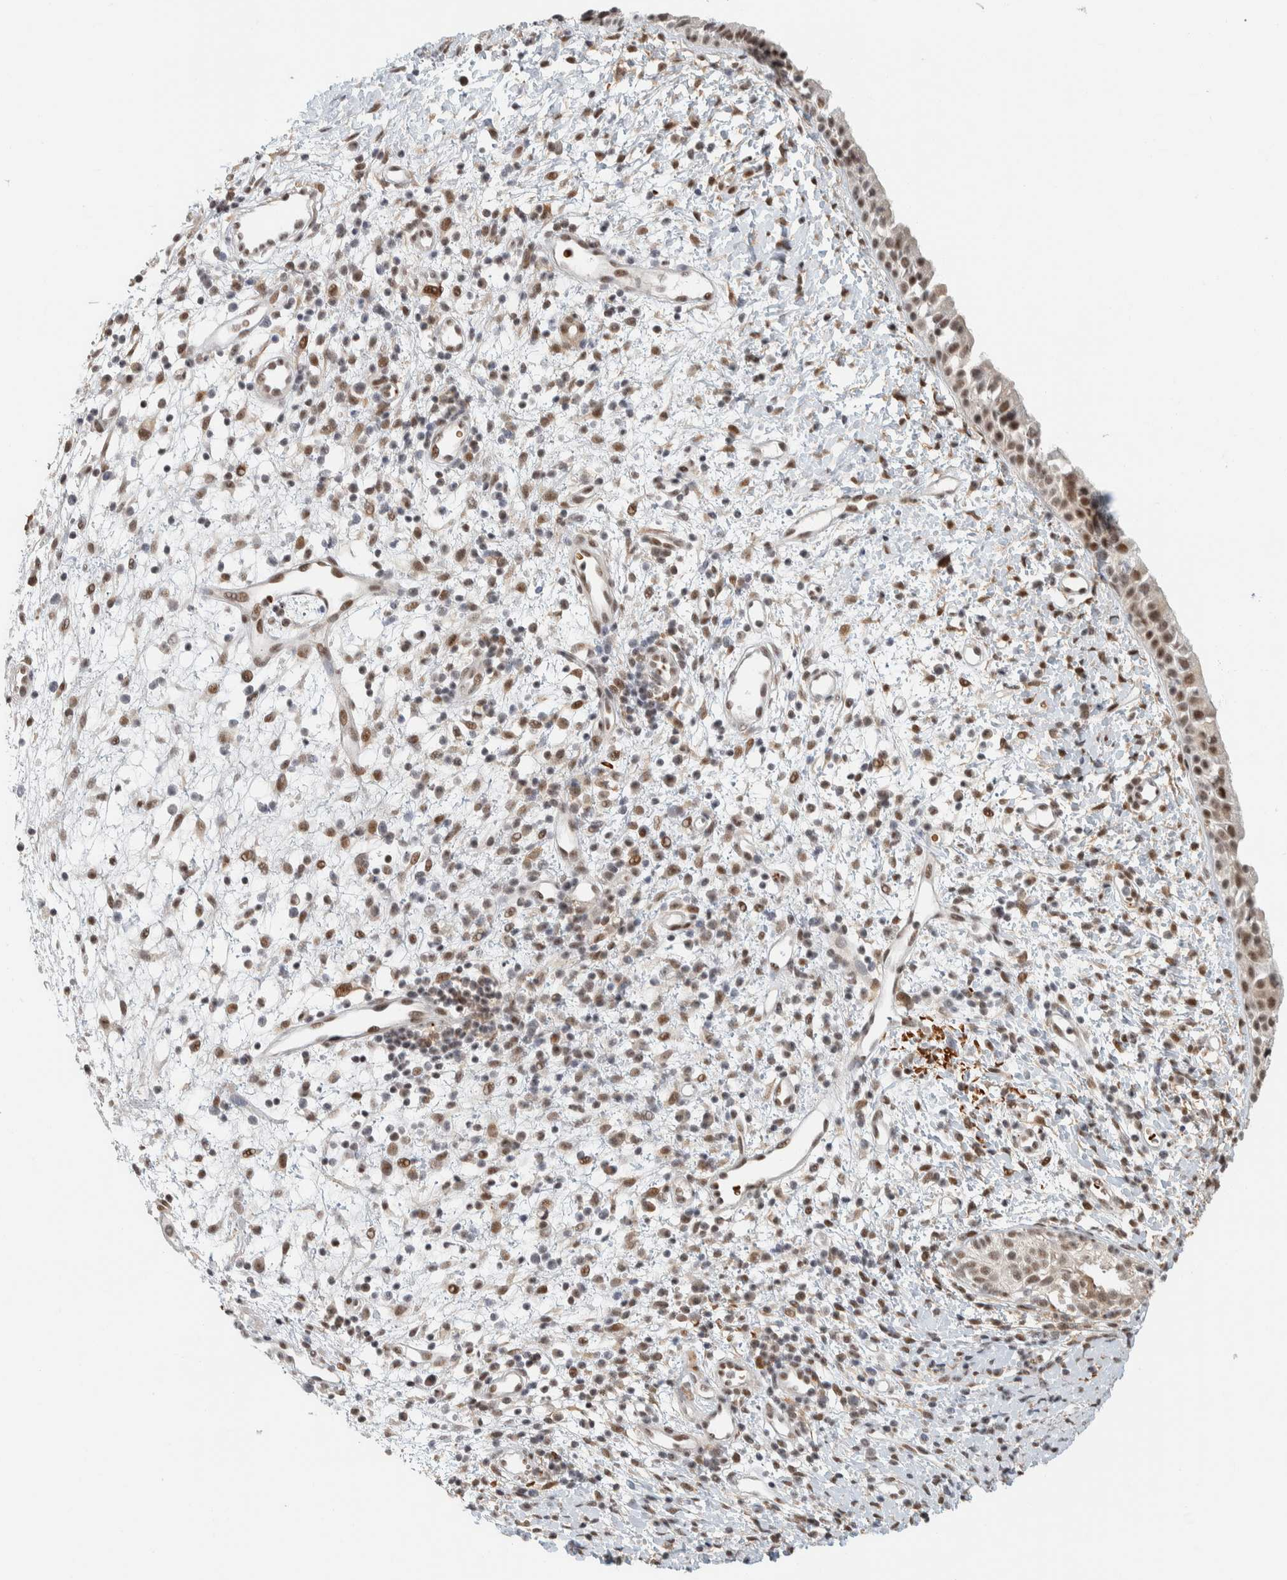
{"staining": {"intensity": "moderate", "quantity": ">75%", "location": "nuclear"}, "tissue": "nasopharynx", "cell_type": "Respiratory epithelial cells", "image_type": "normal", "snomed": [{"axis": "morphology", "description": "Normal tissue, NOS"}, {"axis": "topography", "description": "Nasopharynx"}], "caption": "High-magnification brightfield microscopy of benign nasopharynx stained with DAB (brown) and counterstained with hematoxylin (blue). respiratory epithelial cells exhibit moderate nuclear staining is appreciated in about>75% of cells.", "gene": "ZBTB2", "patient": {"sex": "male", "age": 22}}